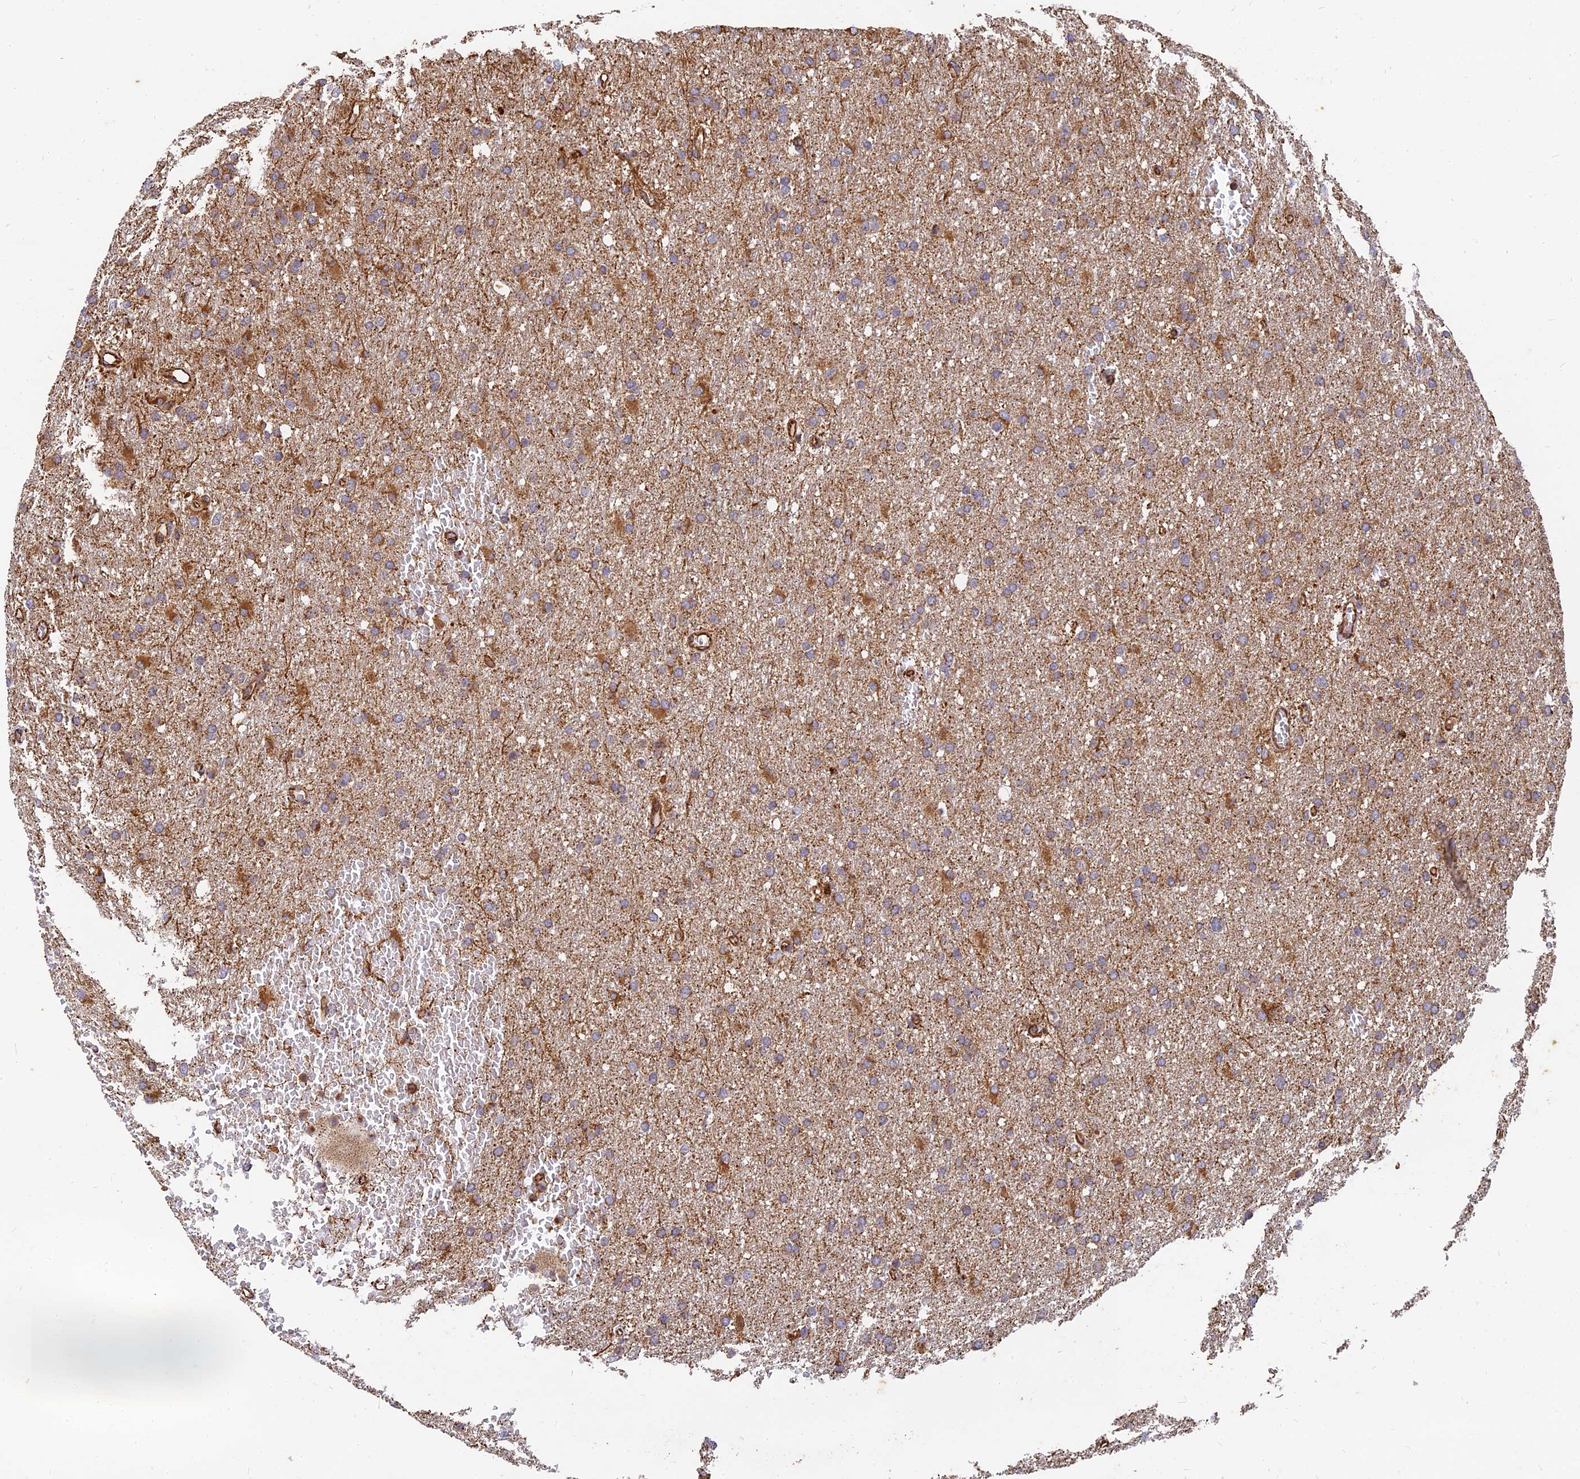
{"staining": {"intensity": "moderate", "quantity": "25%-75%", "location": "cytoplasmic/membranous"}, "tissue": "glioma", "cell_type": "Tumor cells", "image_type": "cancer", "snomed": [{"axis": "morphology", "description": "Glioma, malignant, High grade"}, {"axis": "topography", "description": "Cerebral cortex"}], "caption": "A medium amount of moderate cytoplasmic/membranous expression is appreciated in approximately 25%-75% of tumor cells in glioma tissue. (DAB = brown stain, brightfield microscopy at high magnification).", "gene": "DSTYK", "patient": {"sex": "female", "age": 36}}